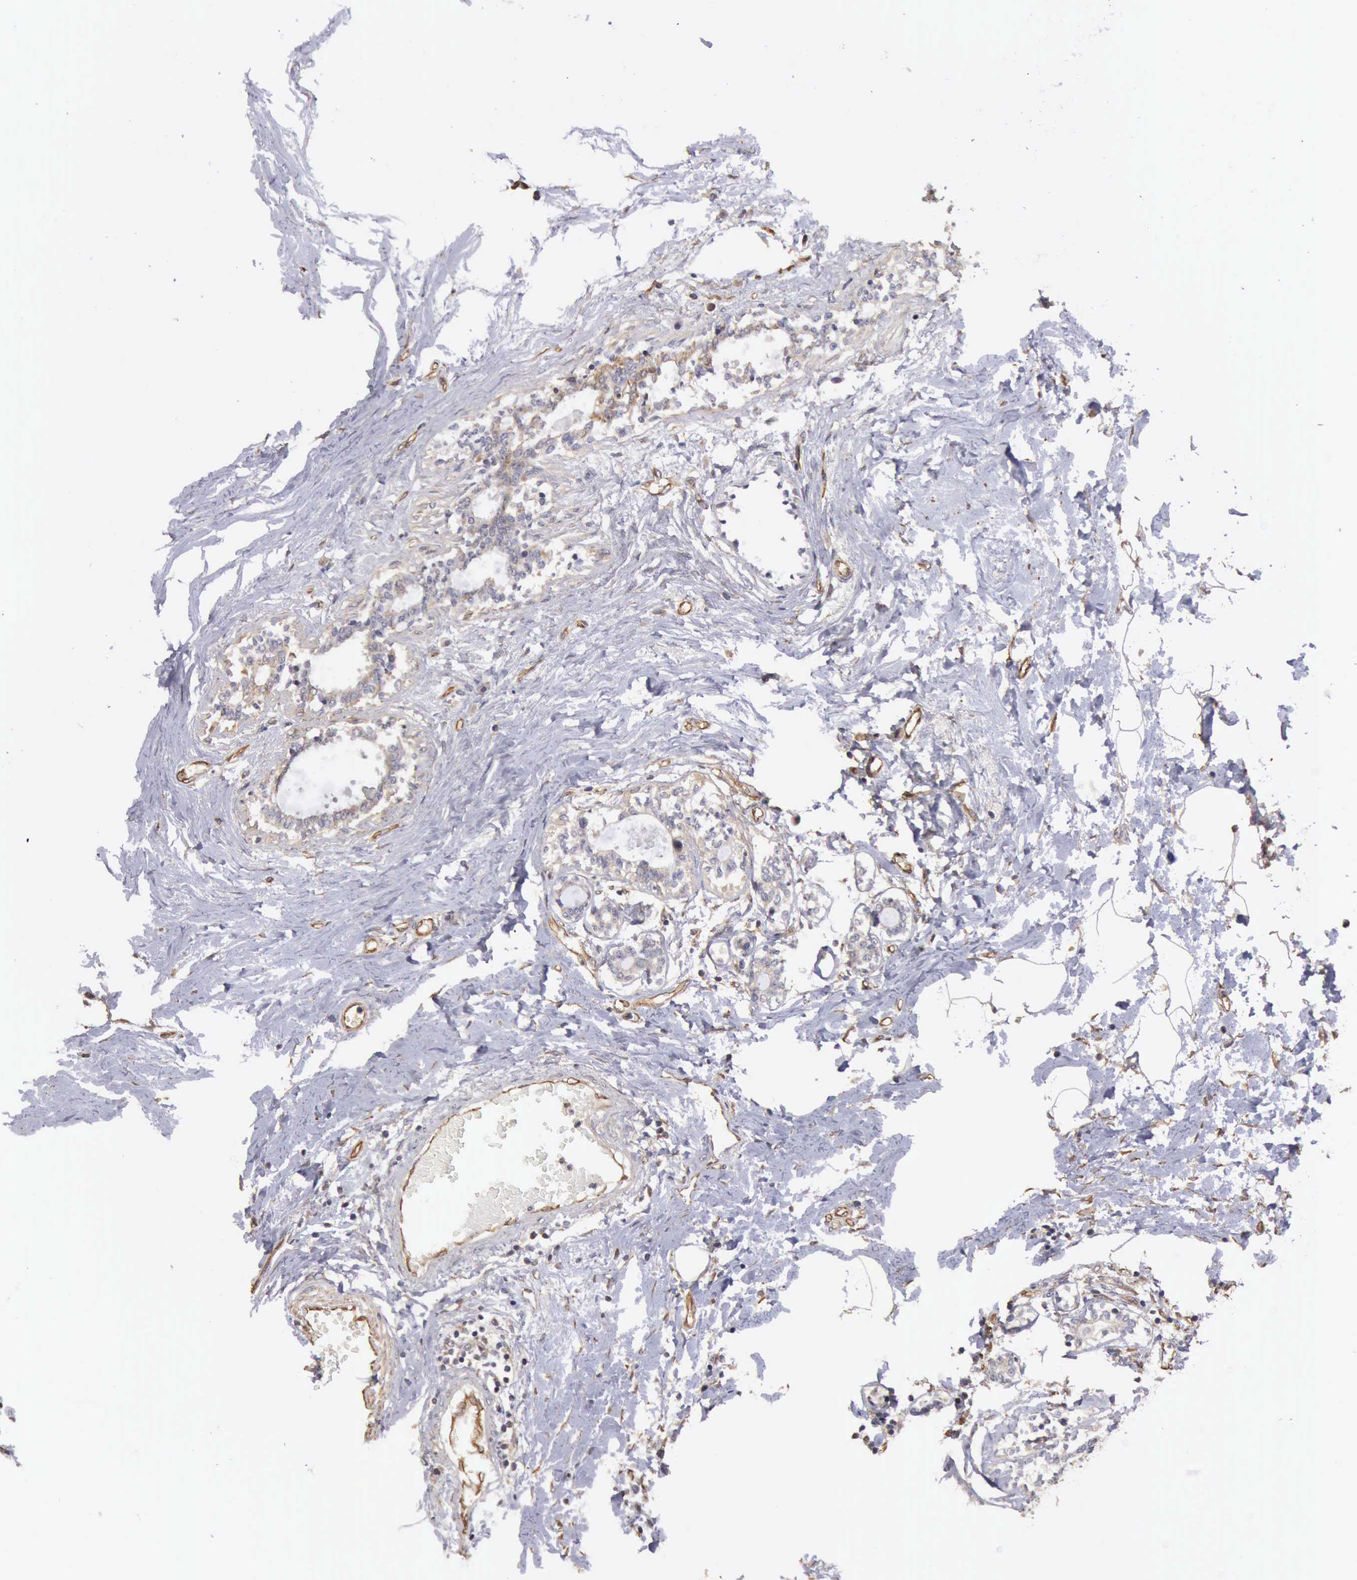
{"staining": {"intensity": "negative", "quantity": "none", "location": "none"}, "tissue": "breast cancer", "cell_type": "Tumor cells", "image_type": "cancer", "snomed": [{"axis": "morphology", "description": "Lobular carcinoma"}, {"axis": "topography", "description": "Breast"}], "caption": "High magnification brightfield microscopy of breast cancer stained with DAB (brown) and counterstained with hematoxylin (blue): tumor cells show no significant expression.", "gene": "BMX", "patient": {"sex": "female", "age": 51}}